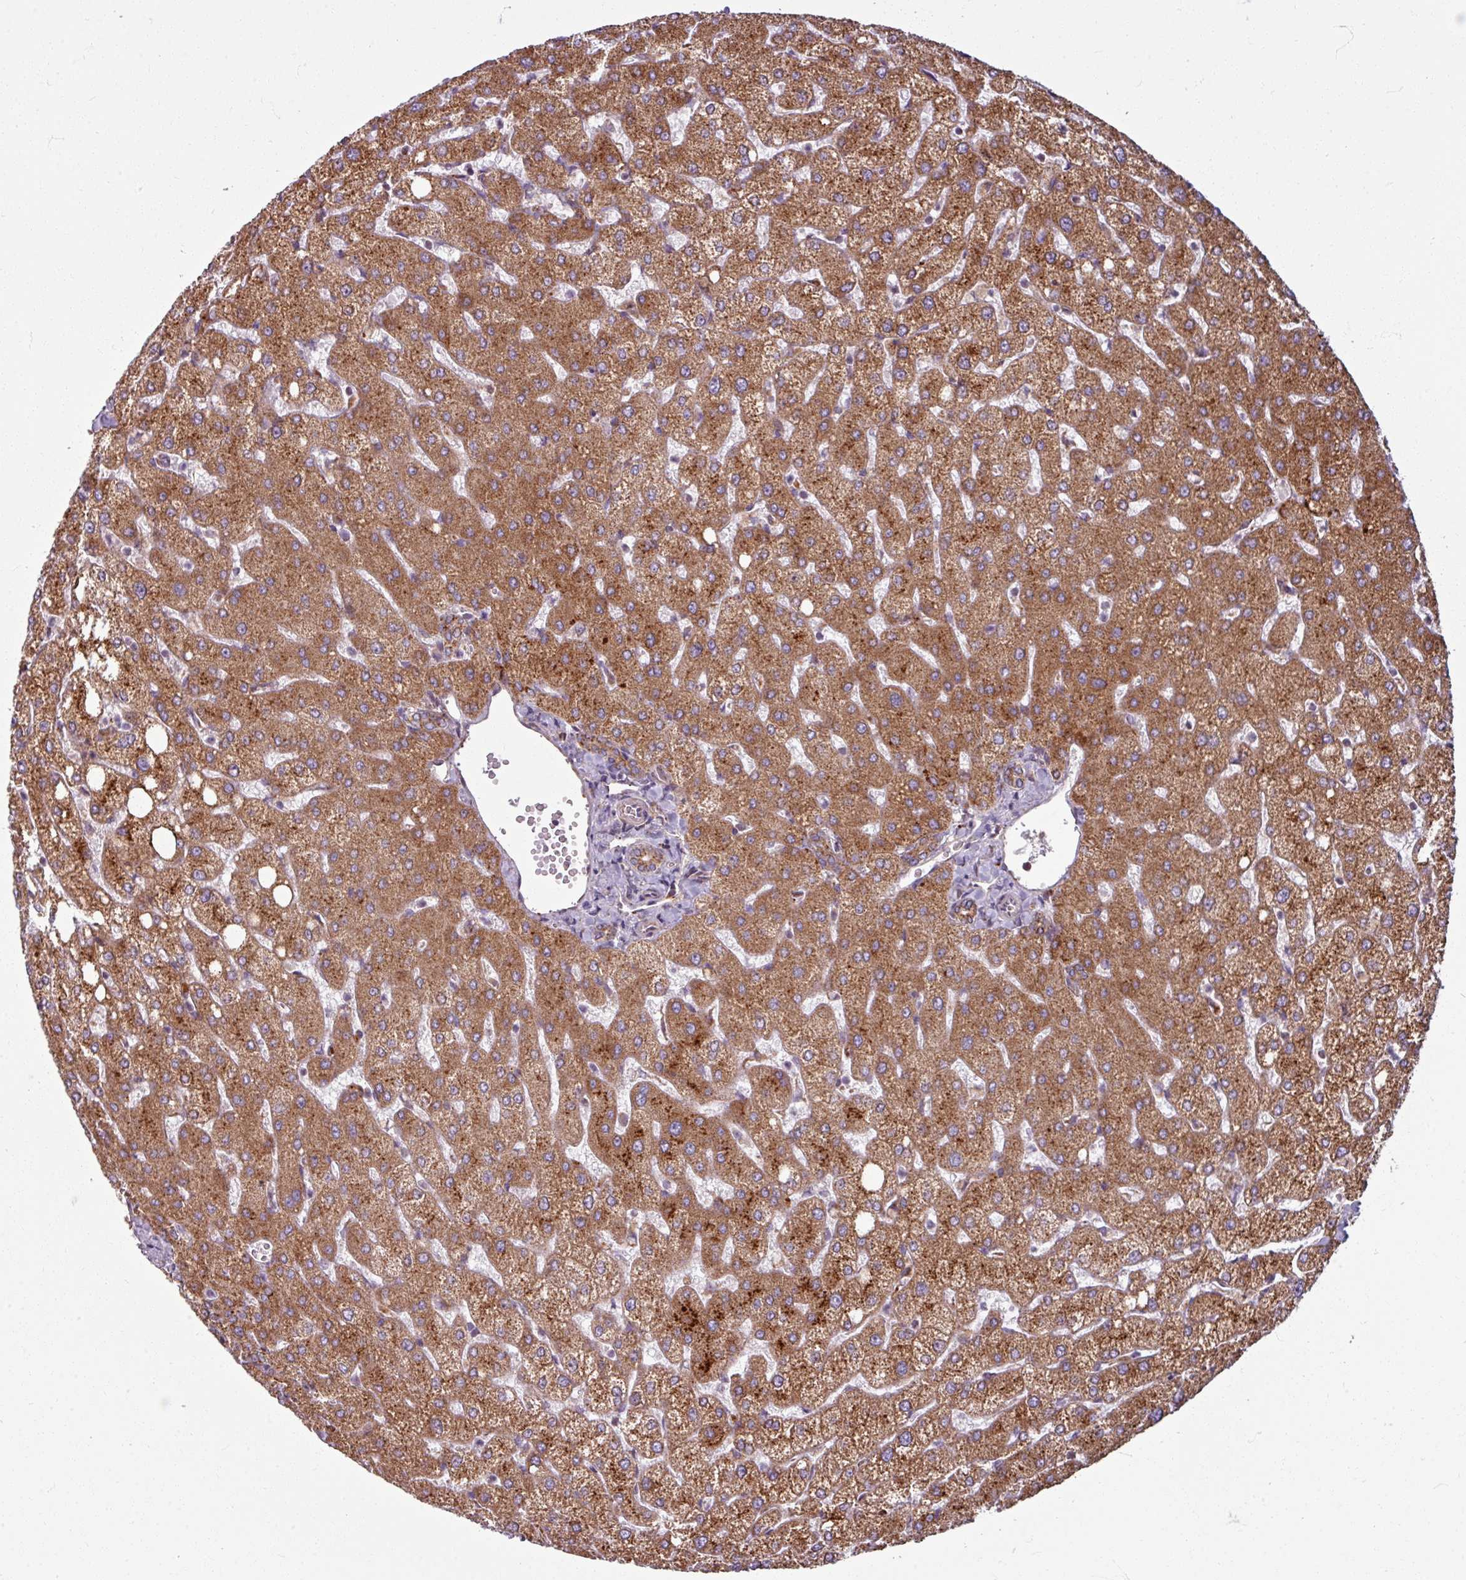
{"staining": {"intensity": "weak", "quantity": "25%-75%", "location": "cytoplasmic/membranous"}, "tissue": "liver", "cell_type": "Cholangiocytes", "image_type": "normal", "snomed": [{"axis": "morphology", "description": "Normal tissue, NOS"}, {"axis": "topography", "description": "Liver"}], "caption": "Immunohistochemistry of benign human liver displays low levels of weak cytoplasmic/membranous positivity in approximately 25%-75% of cholangiocytes.", "gene": "MAGT1", "patient": {"sex": "female", "age": 54}}